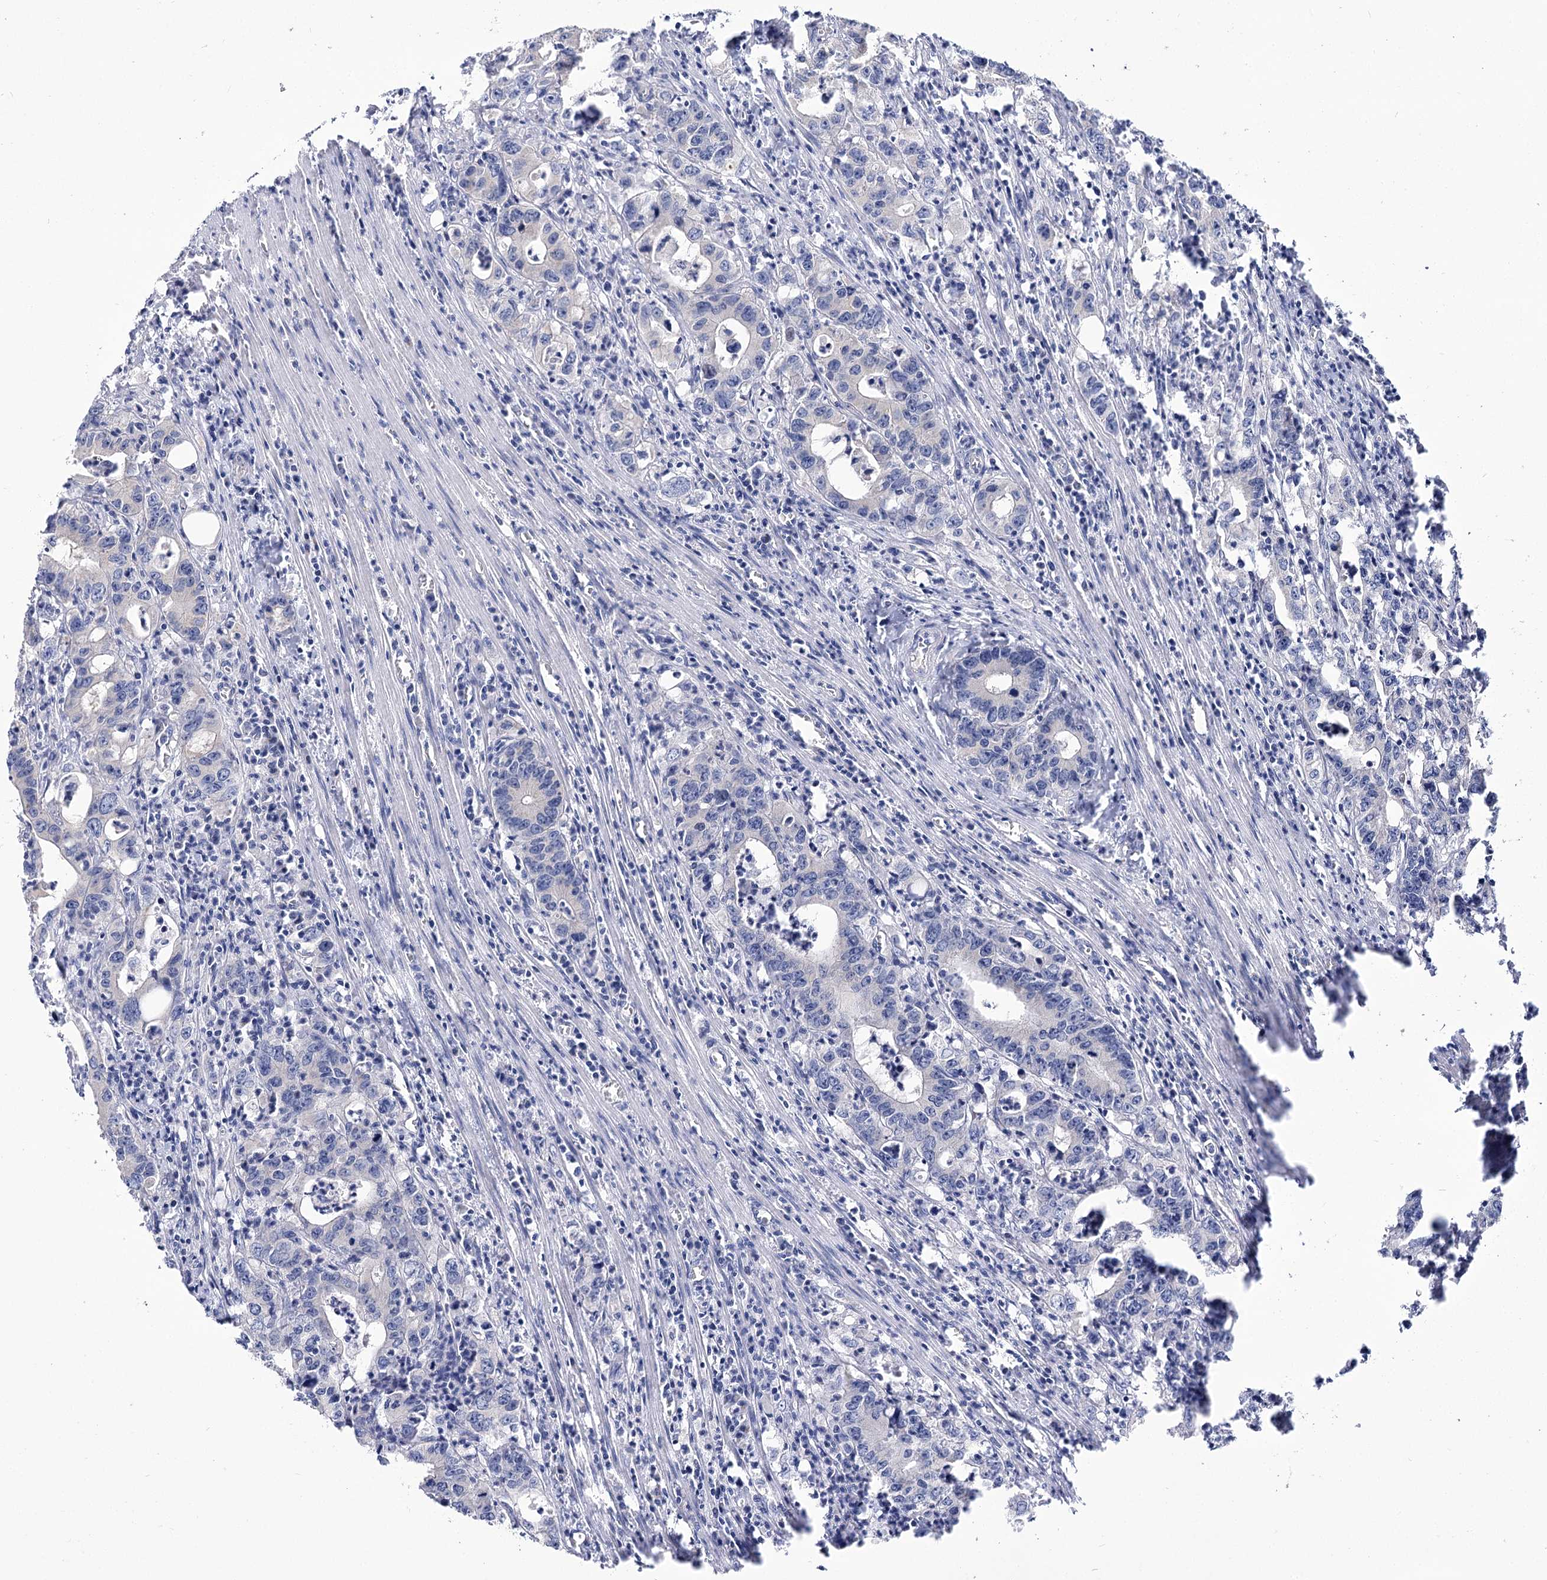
{"staining": {"intensity": "negative", "quantity": "none", "location": "none"}, "tissue": "colorectal cancer", "cell_type": "Tumor cells", "image_type": "cancer", "snomed": [{"axis": "morphology", "description": "Adenocarcinoma, NOS"}, {"axis": "topography", "description": "Colon"}], "caption": "The histopathology image exhibits no staining of tumor cells in colorectal cancer (adenocarcinoma).", "gene": "SUOX", "patient": {"sex": "female", "age": 75}}